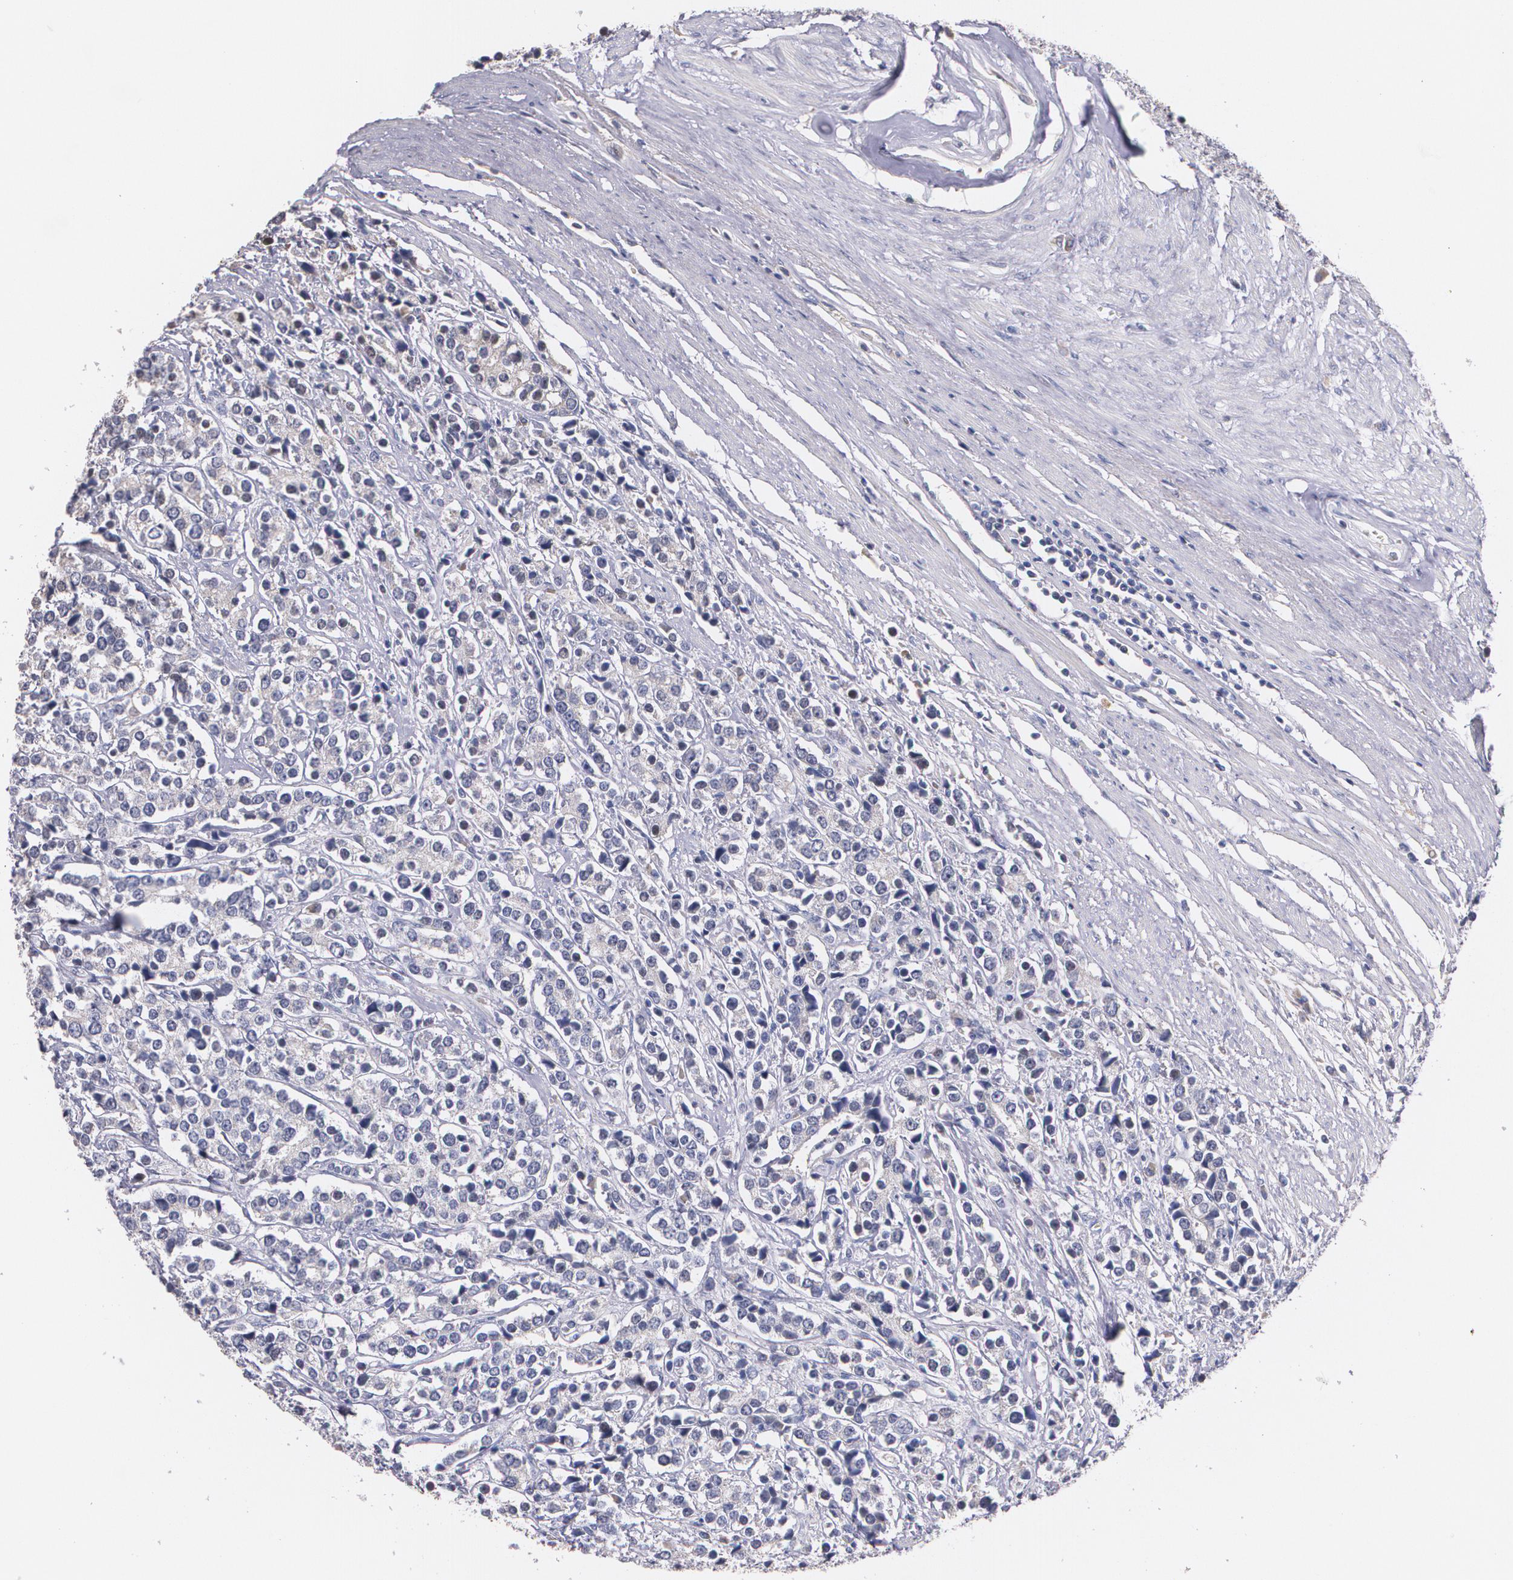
{"staining": {"intensity": "negative", "quantity": "none", "location": "none"}, "tissue": "prostate cancer", "cell_type": "Tumor cells", "image_type": "cancer", "snomed": [{"axis": "morphology", "description": "Adenocarcinoma, High grade"}, {"axis": "topography", "description": "Prostate"}], "caption": "Prostate cancer (high-grade adenocarcinoma) was stained to show a protein in brown. There is no significant expression in tumor cells.", "gene": "AMBP", "patient": {"sex": "male", "age": 71}}